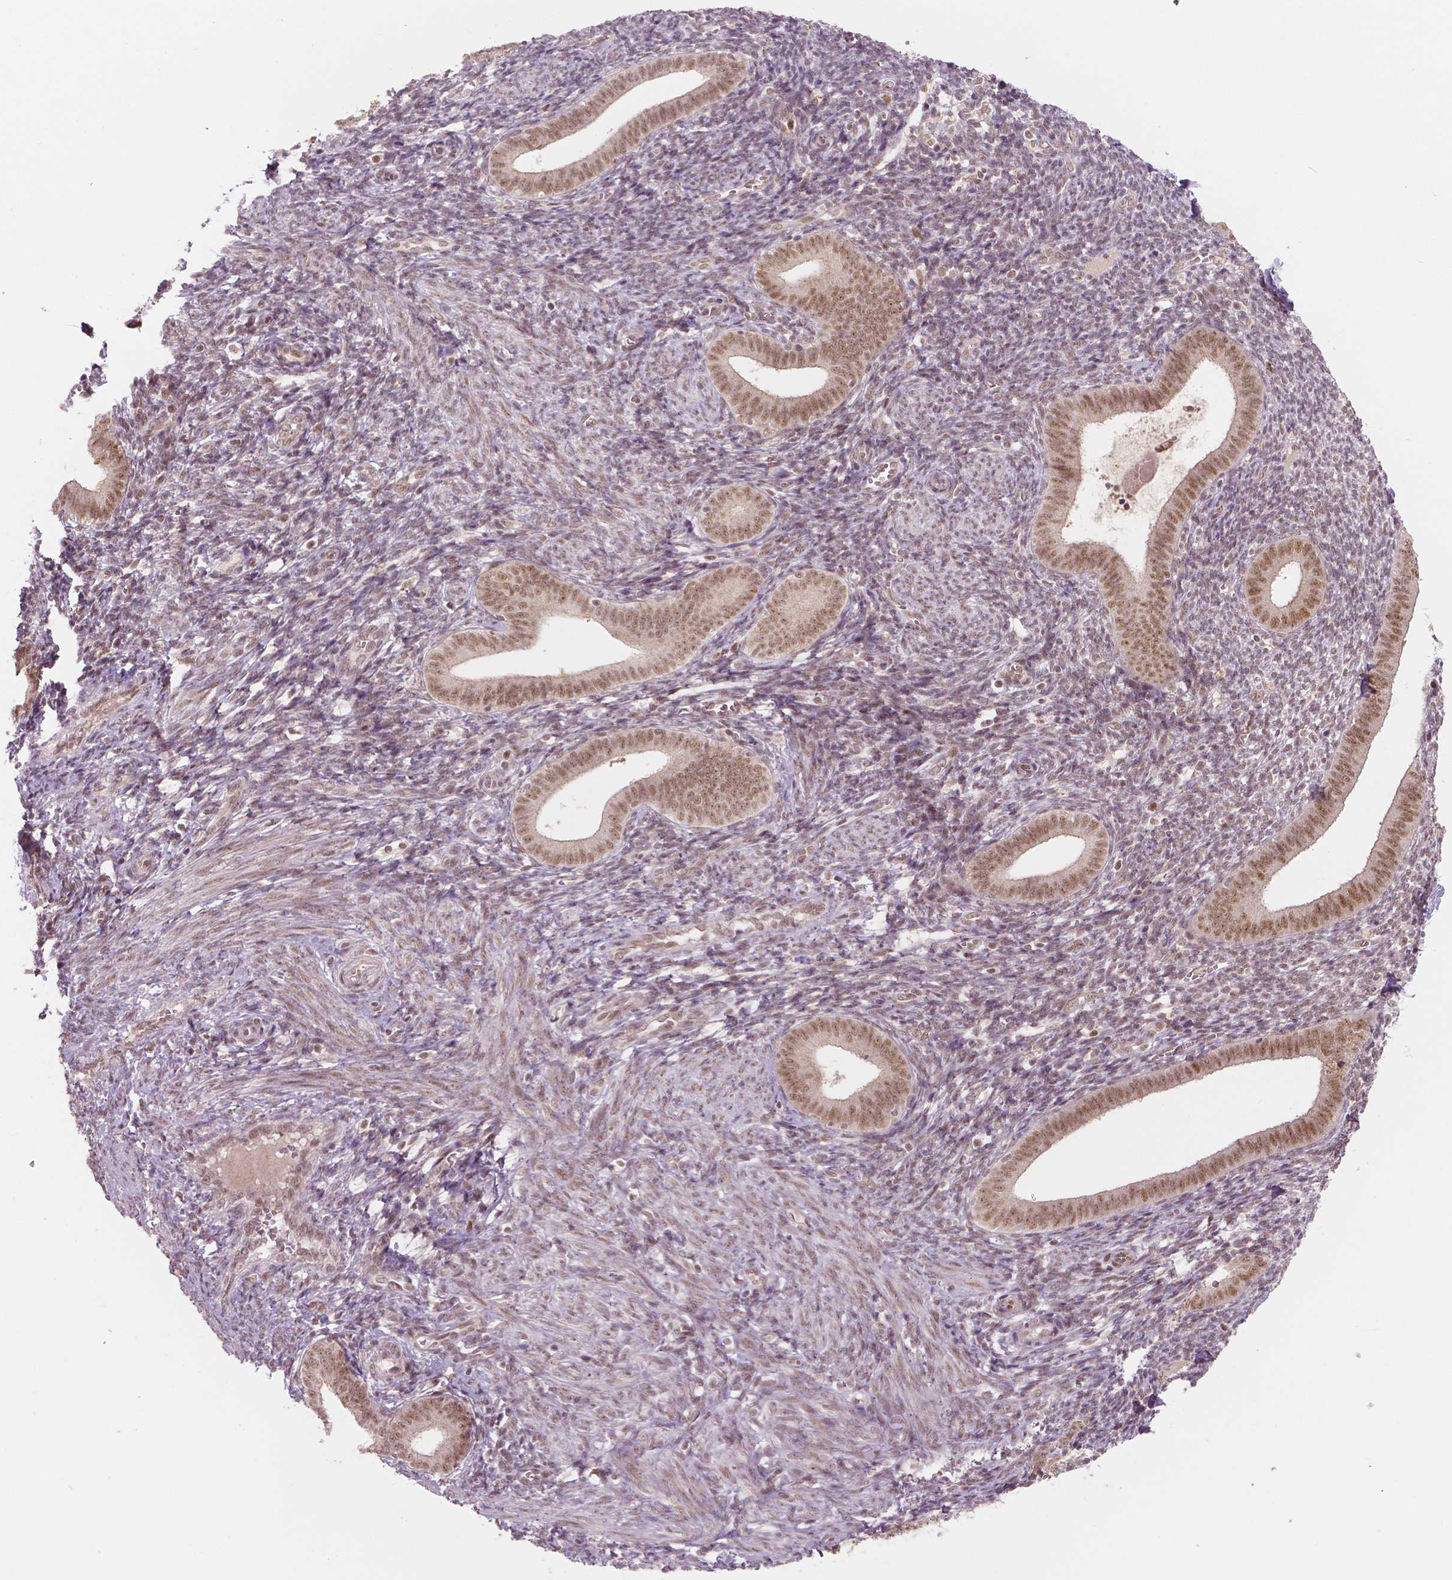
{"staining": {"intensity": "weak", "quantity": "25%-75%", "location": "nuclear"}, "tissue": "endometrium", "cell_type": "Cells in endometrial stroma", "image_type": "normal", "snomed": [{"axis": "morphology", "description": "Normal tissue, NOS"}, {"axis": "topography", "description": "Endometrium"}], "caption": "Immunohistochemistry (IHC) (DAB (3,3'-diaminobenzidine)) staining of normal endometrium demonstrates weak nuclear protein expression in about 25%-75% of cells in endometrial stroma.", "gene": "NSD2", "patient": {"sex": "female", "age": 25}}